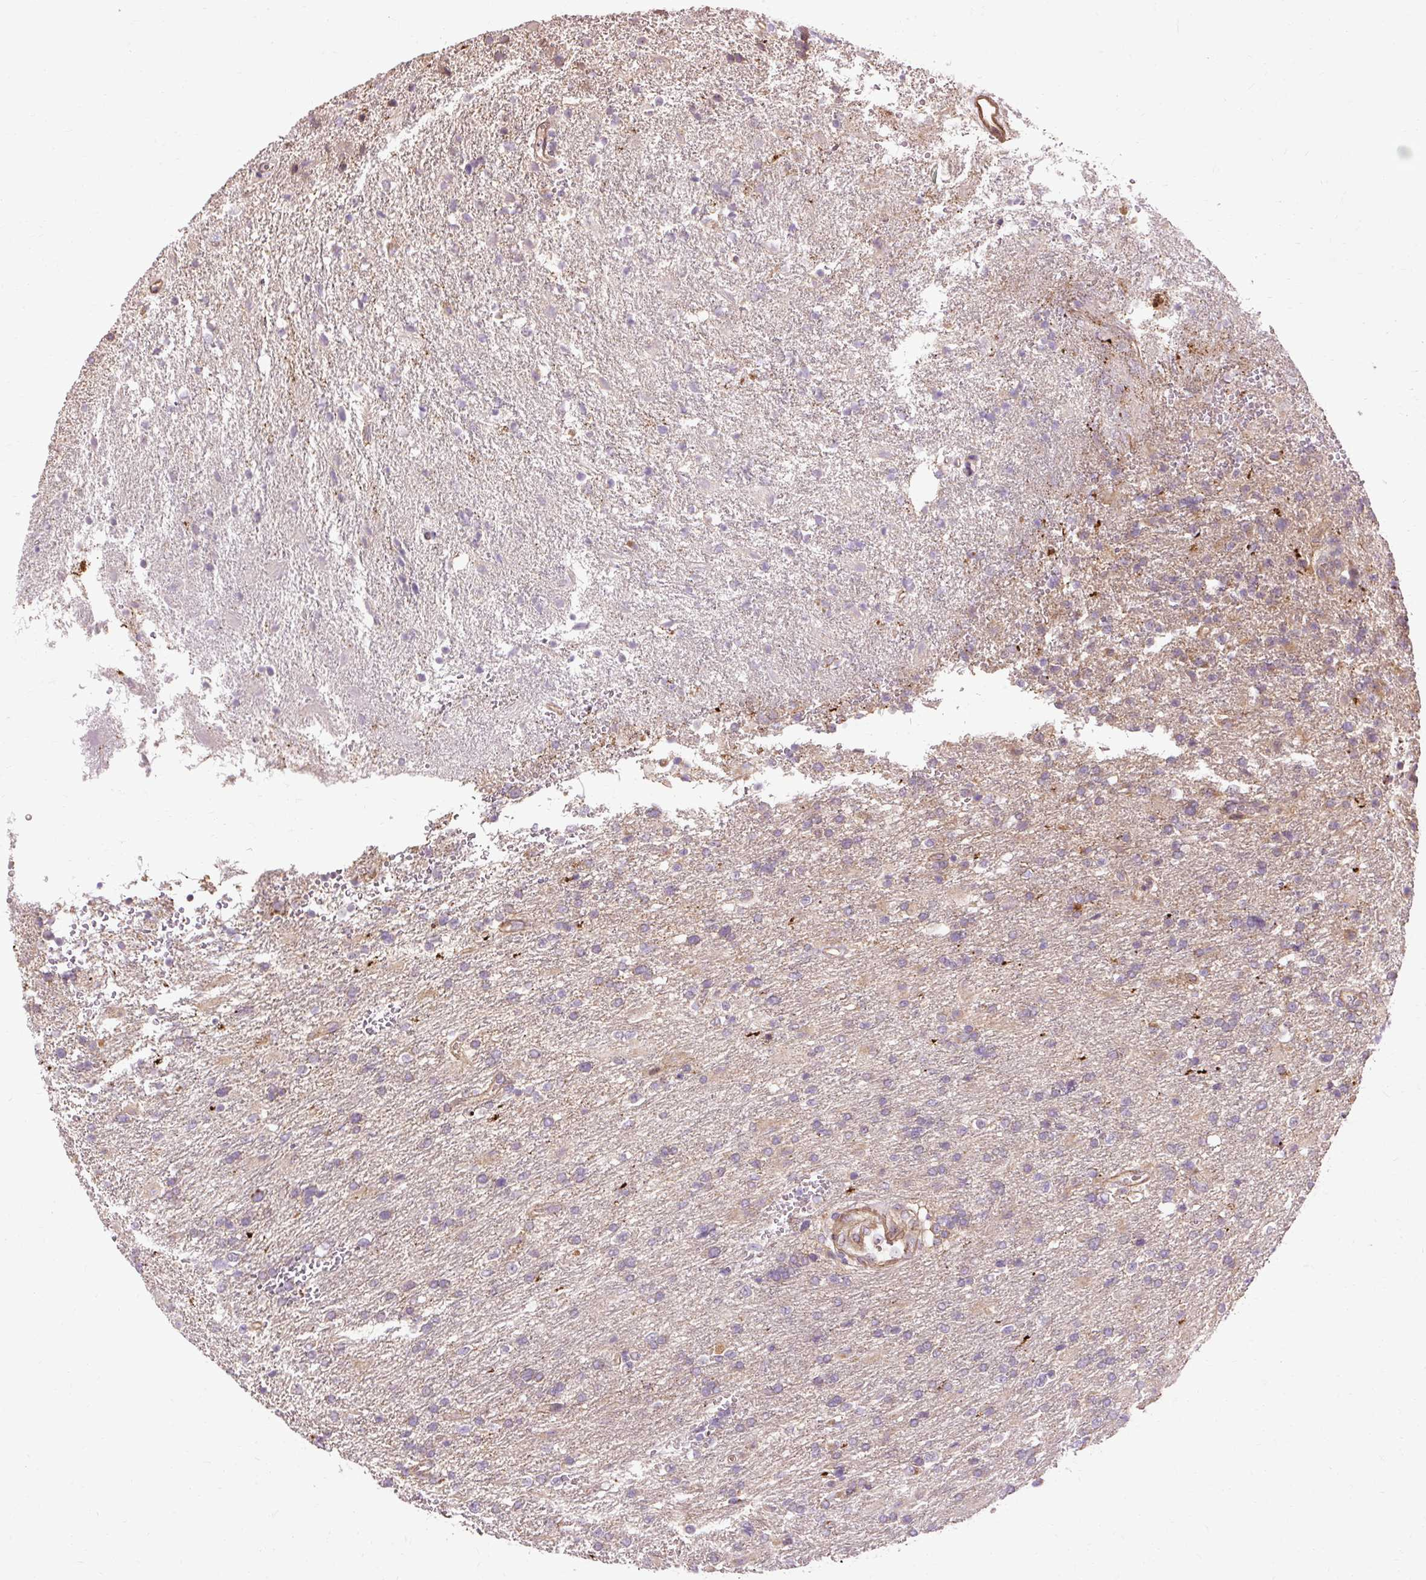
{"staining": {"intensity": "negative", "quantity": "none", "location": "none"}, "tissue": "glioma", "cell_type": "Tumor cells", "image_type": "cancer", "snomed": [{"axis": "morphology", "description": "Glioma, malignant, High grade"}, {"axis": "topography", "description": "Brain"}], "caption": "The photomicrograph demonstrates no staining of tumor cells in malignant glioma (high-grade).", "gene": "FLRT1", "patient": {"sex": "male", "age": 56}}